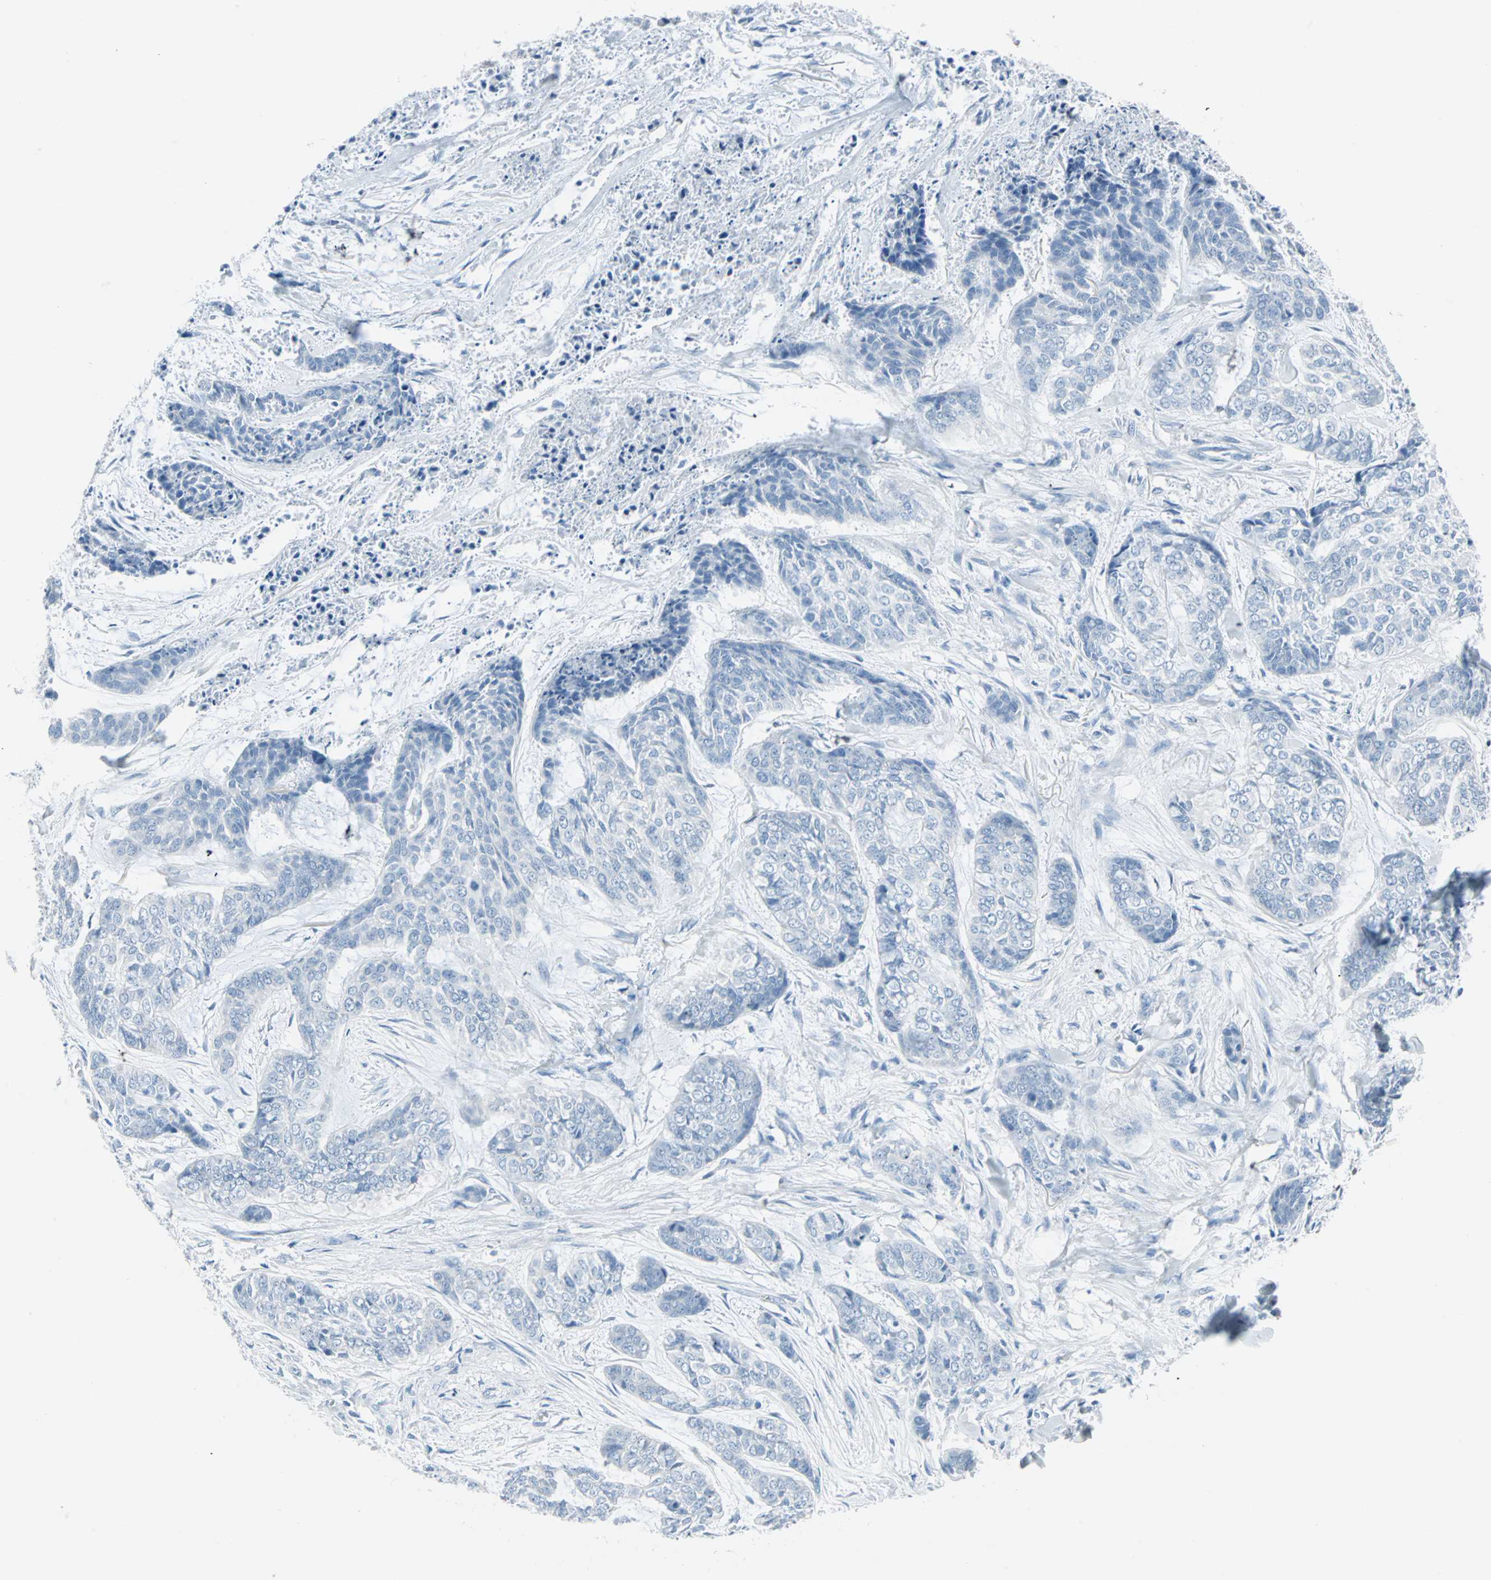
{"staining": {"intensity": "negative", "quantity": "none", "location": "none"}, "tissue": "skin cancer", "cell_type": "Tumor cells", "image_type": "cancer", "snomed": [{"axis": "morphology", "description": "Basal cell carcinoma"}, {"axis": "topography", "description": "Skin"}], "caption": "Immunohistochemistry image of neoplastic tissue: skin basal cell carcinoma stained with DAB reveals no significant protein positivity in tumor cells. The staining was performed using DAB to visualize the protein expression in brown, while the nuclei were stained in blue with hematoxylin (Magnification: 20x).", "gene": "STX1A", "patient": {"sex": "female", "age": 64}}